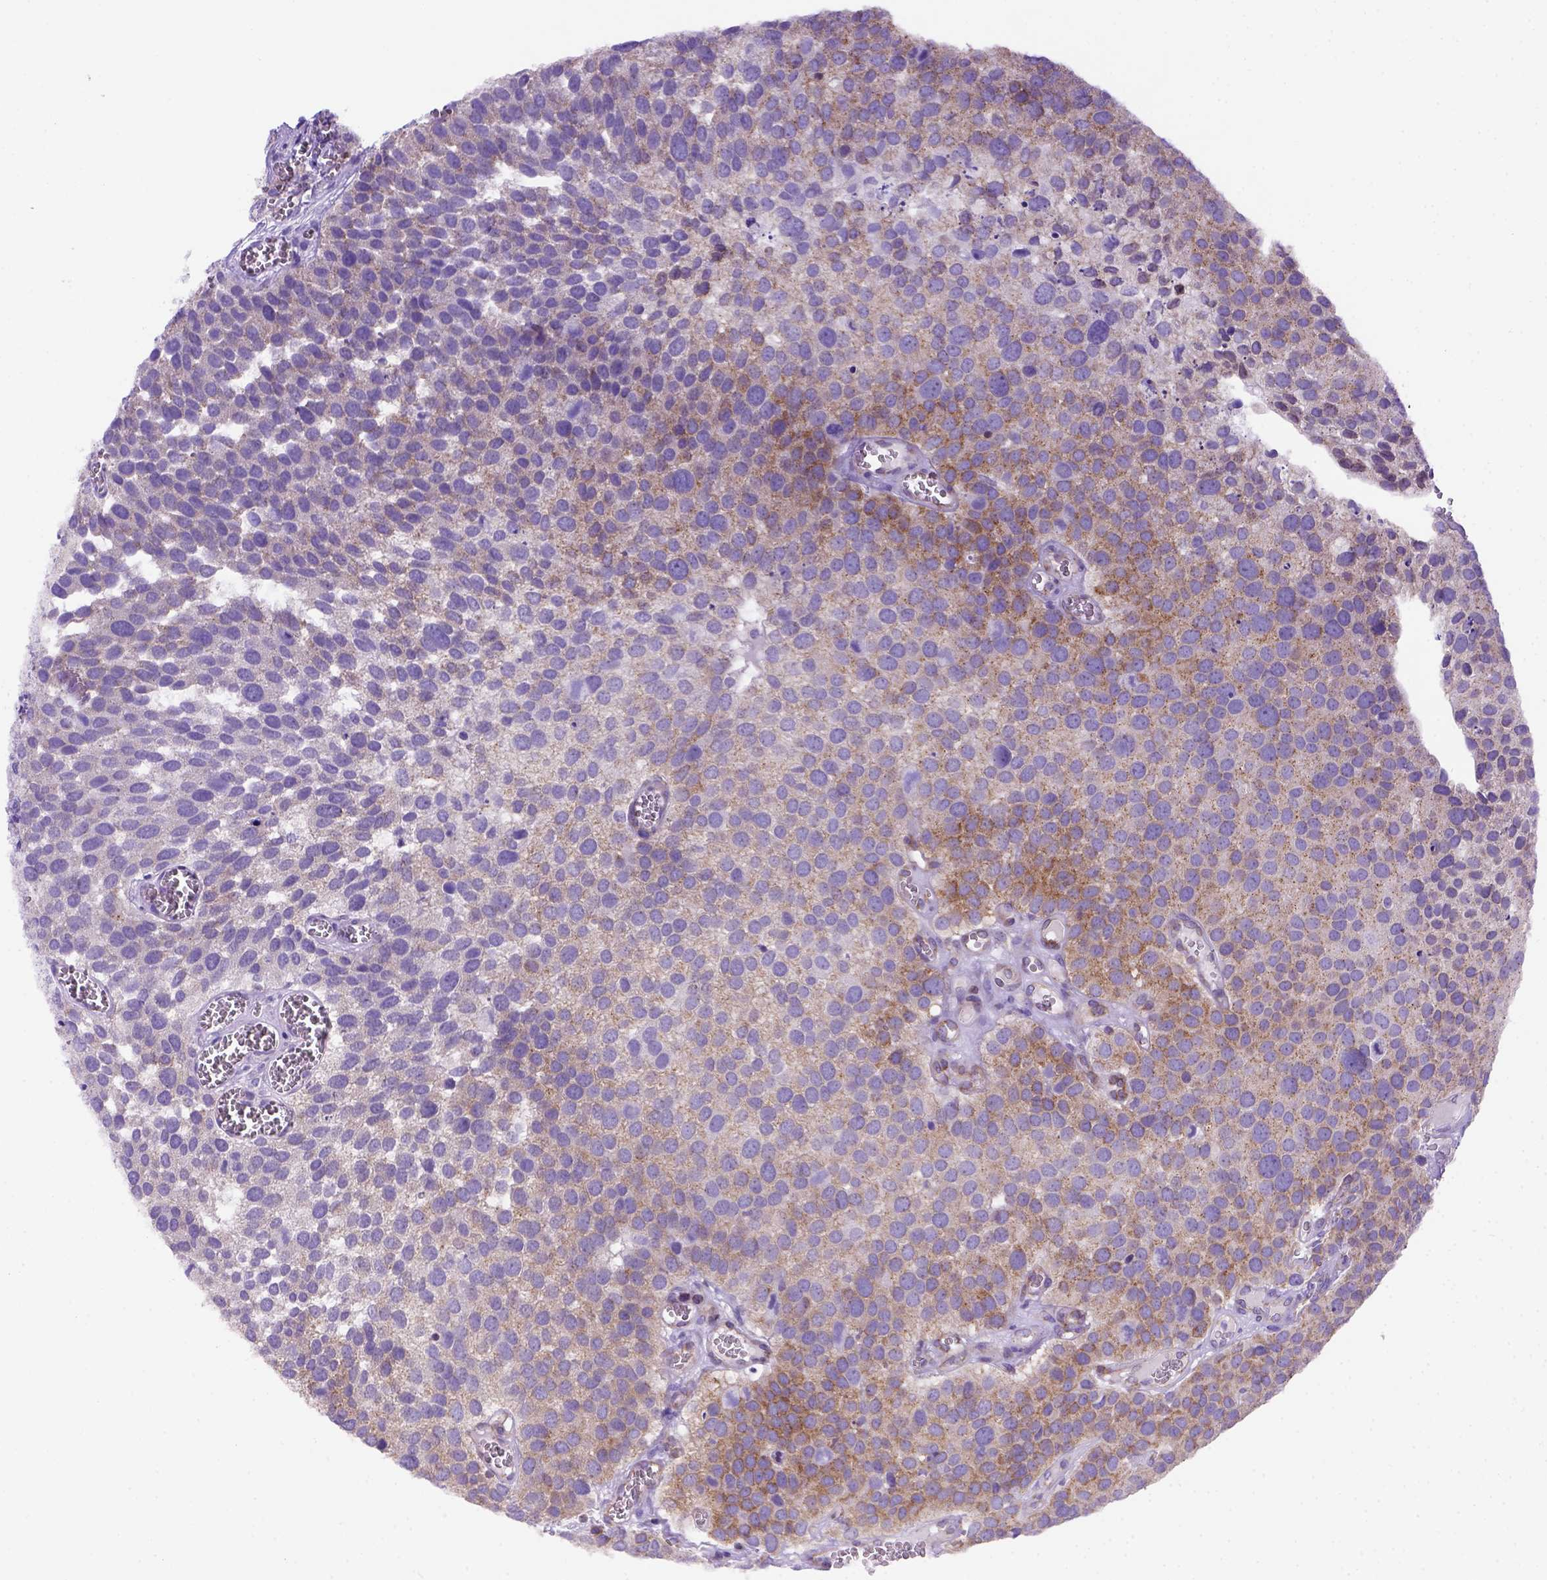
{"staining": {"intensity": "moderate", "quantity": ">75%", "location": "cytoplasmic/membranous"}, "tissue": "urothelial cancer", "cell_type": "Tumor cells", "image_type": "cancer", "snomed": [{"axis": "morphology", "description": "Urothelial carcinoma, Low grade"}, {"axis": "topography", "description": "Urinary bladder"}], "caption": "A photomicrograph of urothelial cancer stained for a protein exhibits moderate cytoplasmic/membranous brown staining in tumor cells.", "gene": "FOXI1", "patient": {"sex": "female", "age": 69}}